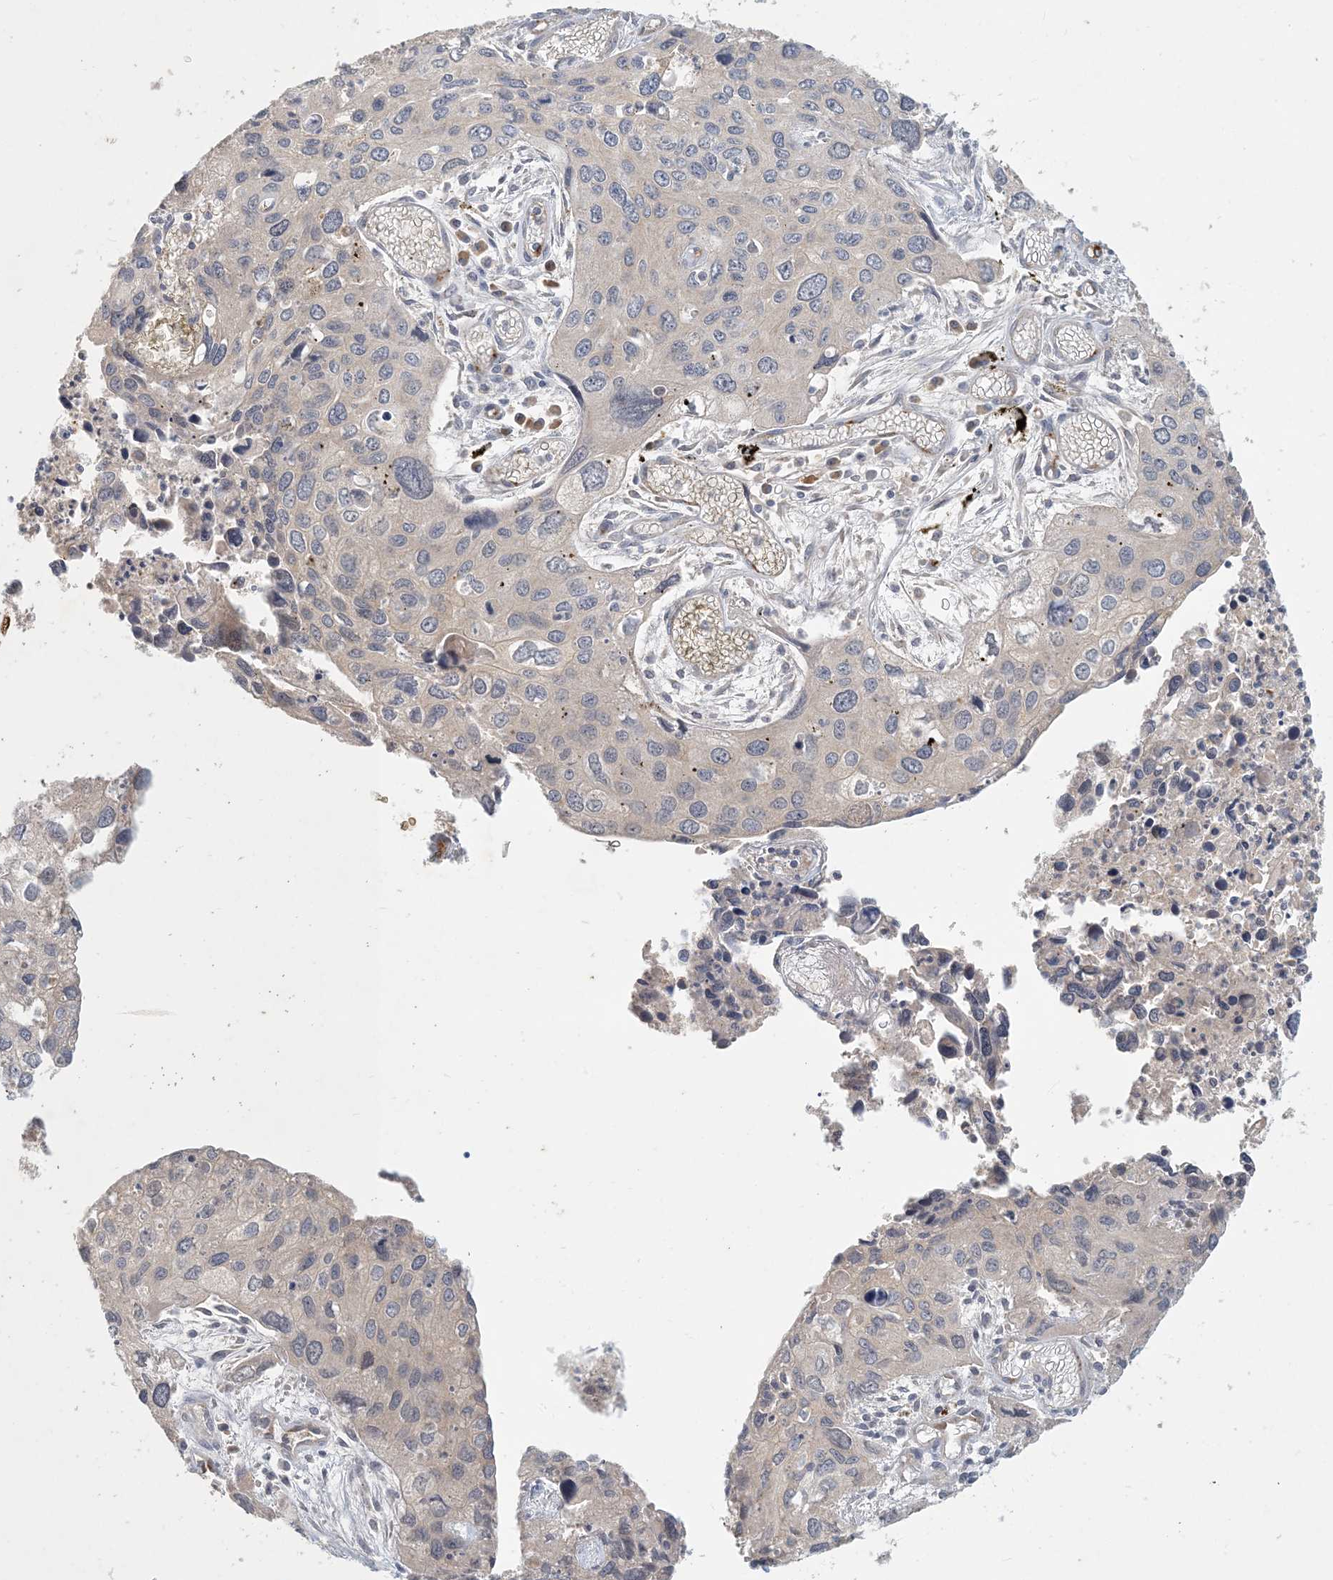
{"staining": {"intensity": "weak", "quantity": "25%-75%", "location": "cytoplasmic/membranous"}, "tissue": "cervical cancer", "cell_type": "Tumor cells", "image_type": "cancer", "snomed": [{"axis": "morphology", "description": "Squamous cell carcinoma, NOS"}, {"axis": "topography", "description": "Cervix"}], "caption": "This is an image of immunohistochemistry (IHC) staining of cervical squamous cell carcinoma, which shows weak expression in the cytoplasmic/membranous of tumor cells.", "gene": "ZBTB3", "patient": {"sex": "female", "age": 55}}